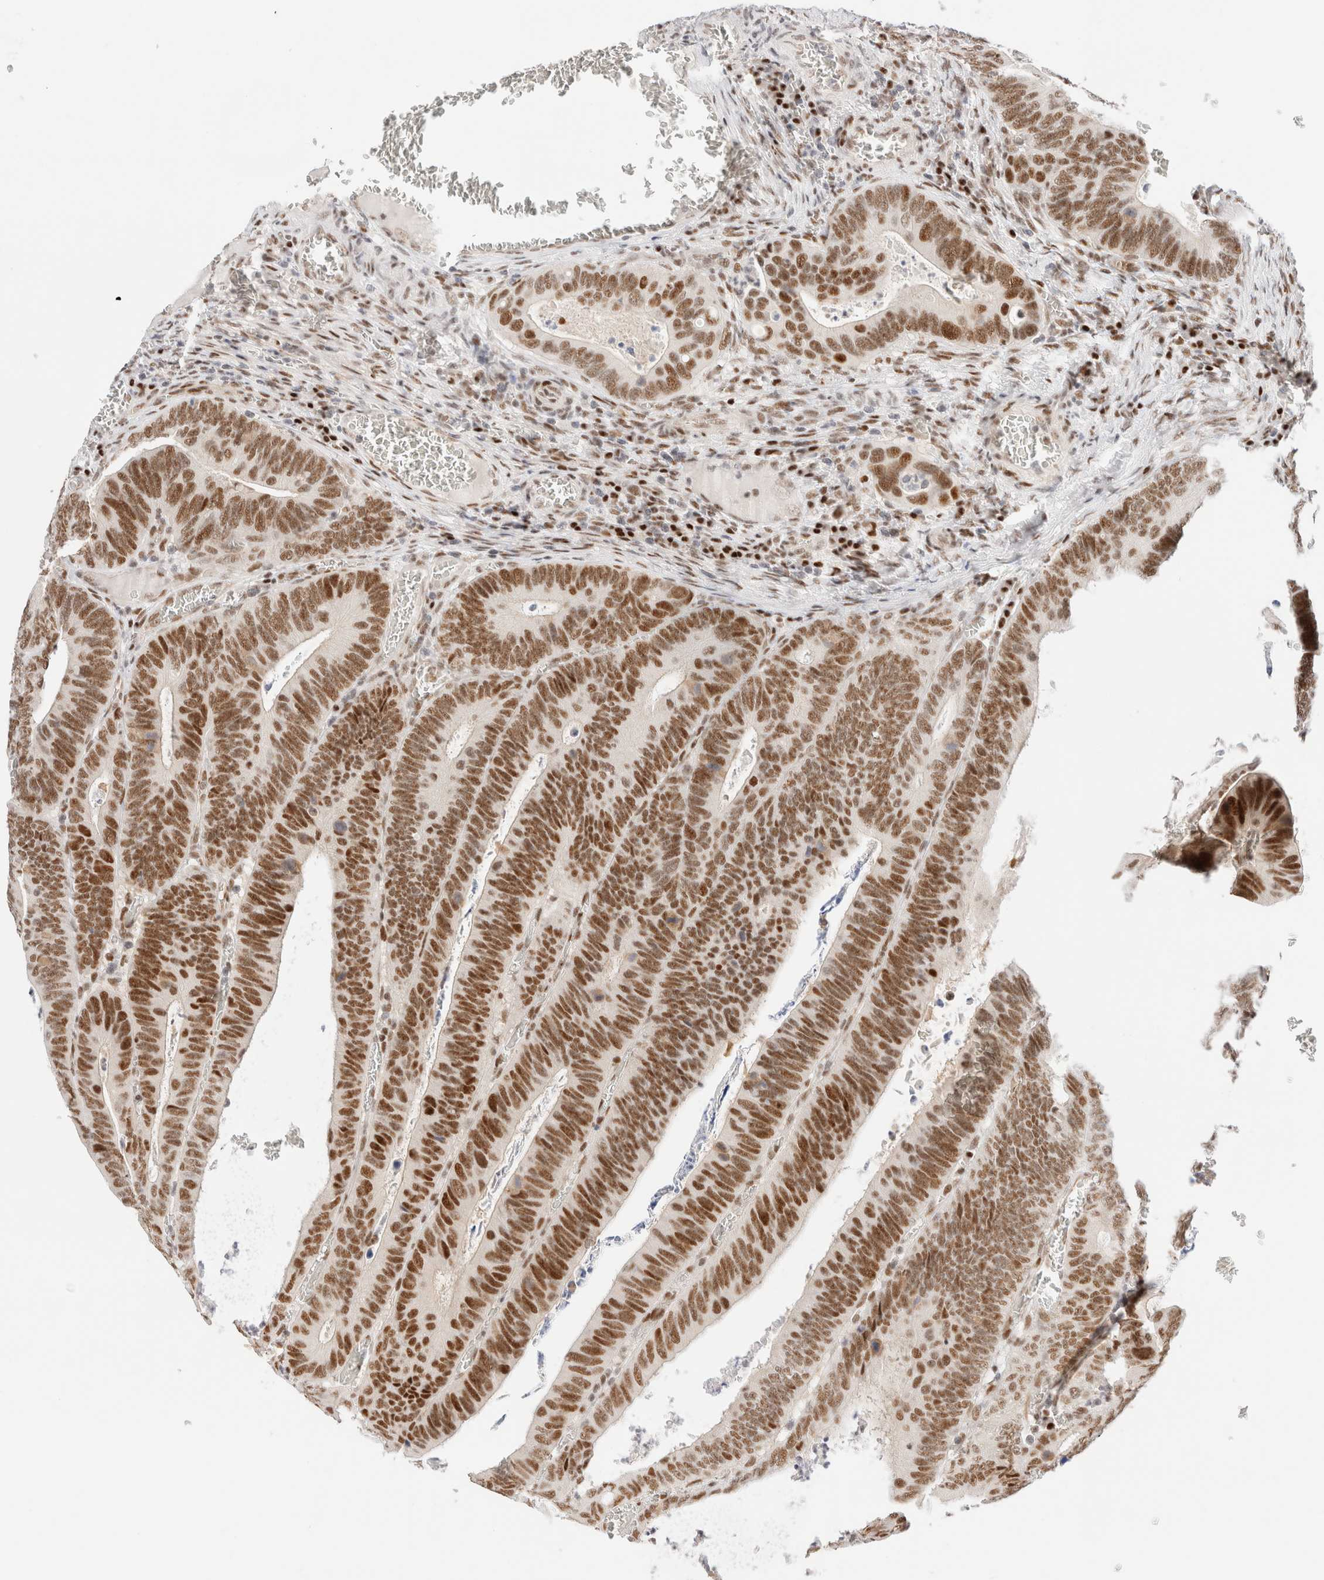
{"staining": {"intensity": "moderate", "quantity": ">75%", "location": "nuclear"}, "tissue": "colorectal cancer", "cell_type": "Tumor cells", "image_type": "cancer", "snomed": [{"axis": "morphology", "description": "Inflammation, NOS"}, {"axis": "morphology", "description": "Adenocarcinoma, NOS"}, {"axis": "topography", "description": "Colon"}], "caption": "A brown stain labels moderate nuclear staining of a protein in adenocarcinoma (colorectal) tumor cells. The protein is shown in brown color, while the nuclei are stained blue.", "gene": "ZNF282", "patient": {"sex": "male", "age": 72}}